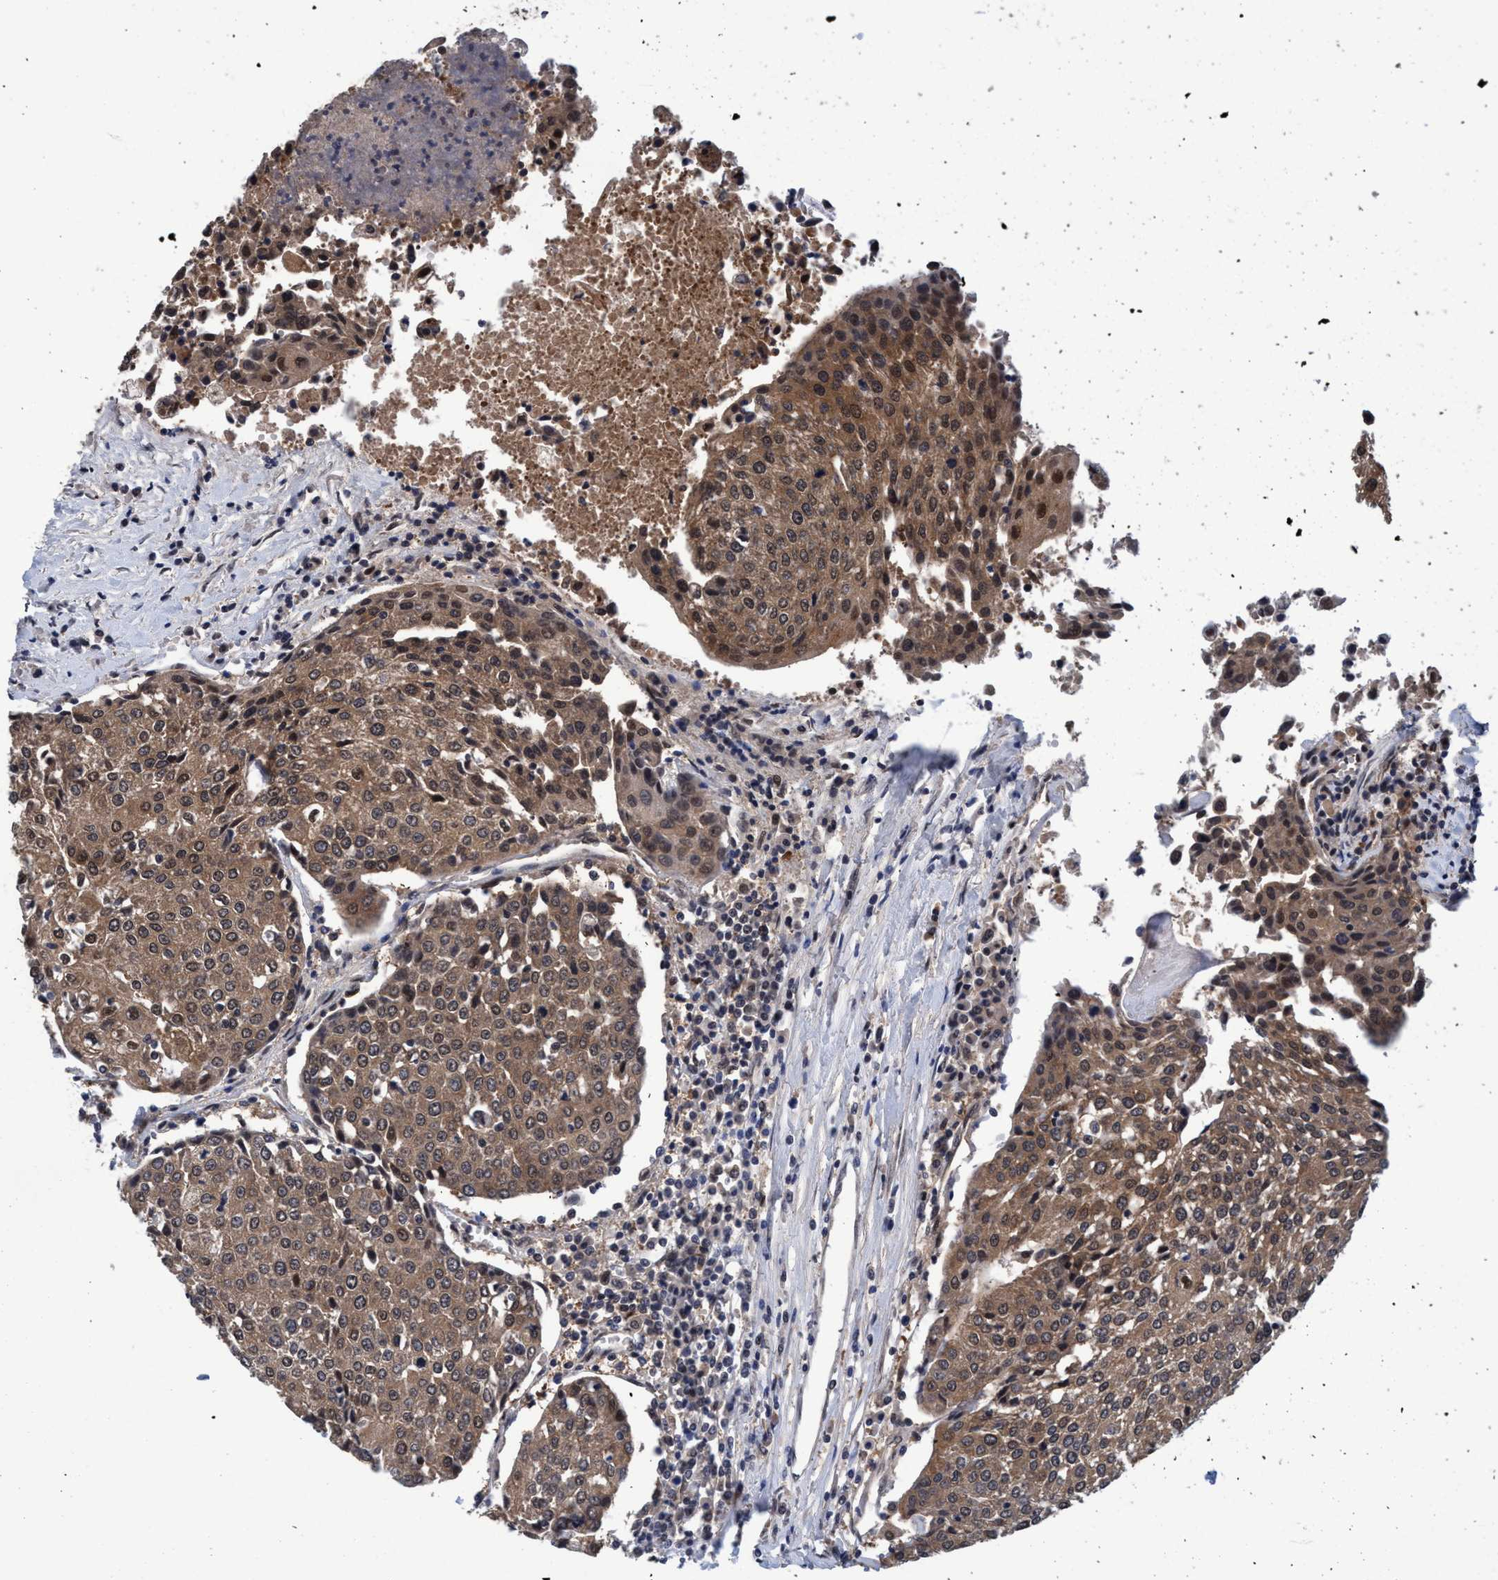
{"staining": {"intensity": "moderate", "quantity": ">75%", "location": "cytoplasmic/membranous,nuclear"}, "tissue": "urothelial cancer", "cell_type": "Tumor cells", "image_type": "cancer", "snomed": [{"axis": "morphology", "description": "Urothelial carcinoma, High grade"}, {"axis": "topography", "description": "Urinary bladder"}], "caption": "Tumor cells reveal medium levels of moderate cytoplasmic/membranous and nuclear expression in about >75% of cells in high-grade urothelial carcinoma.", "gene": "PSMD12", "patient": {"sex": "female", "age": 85}}